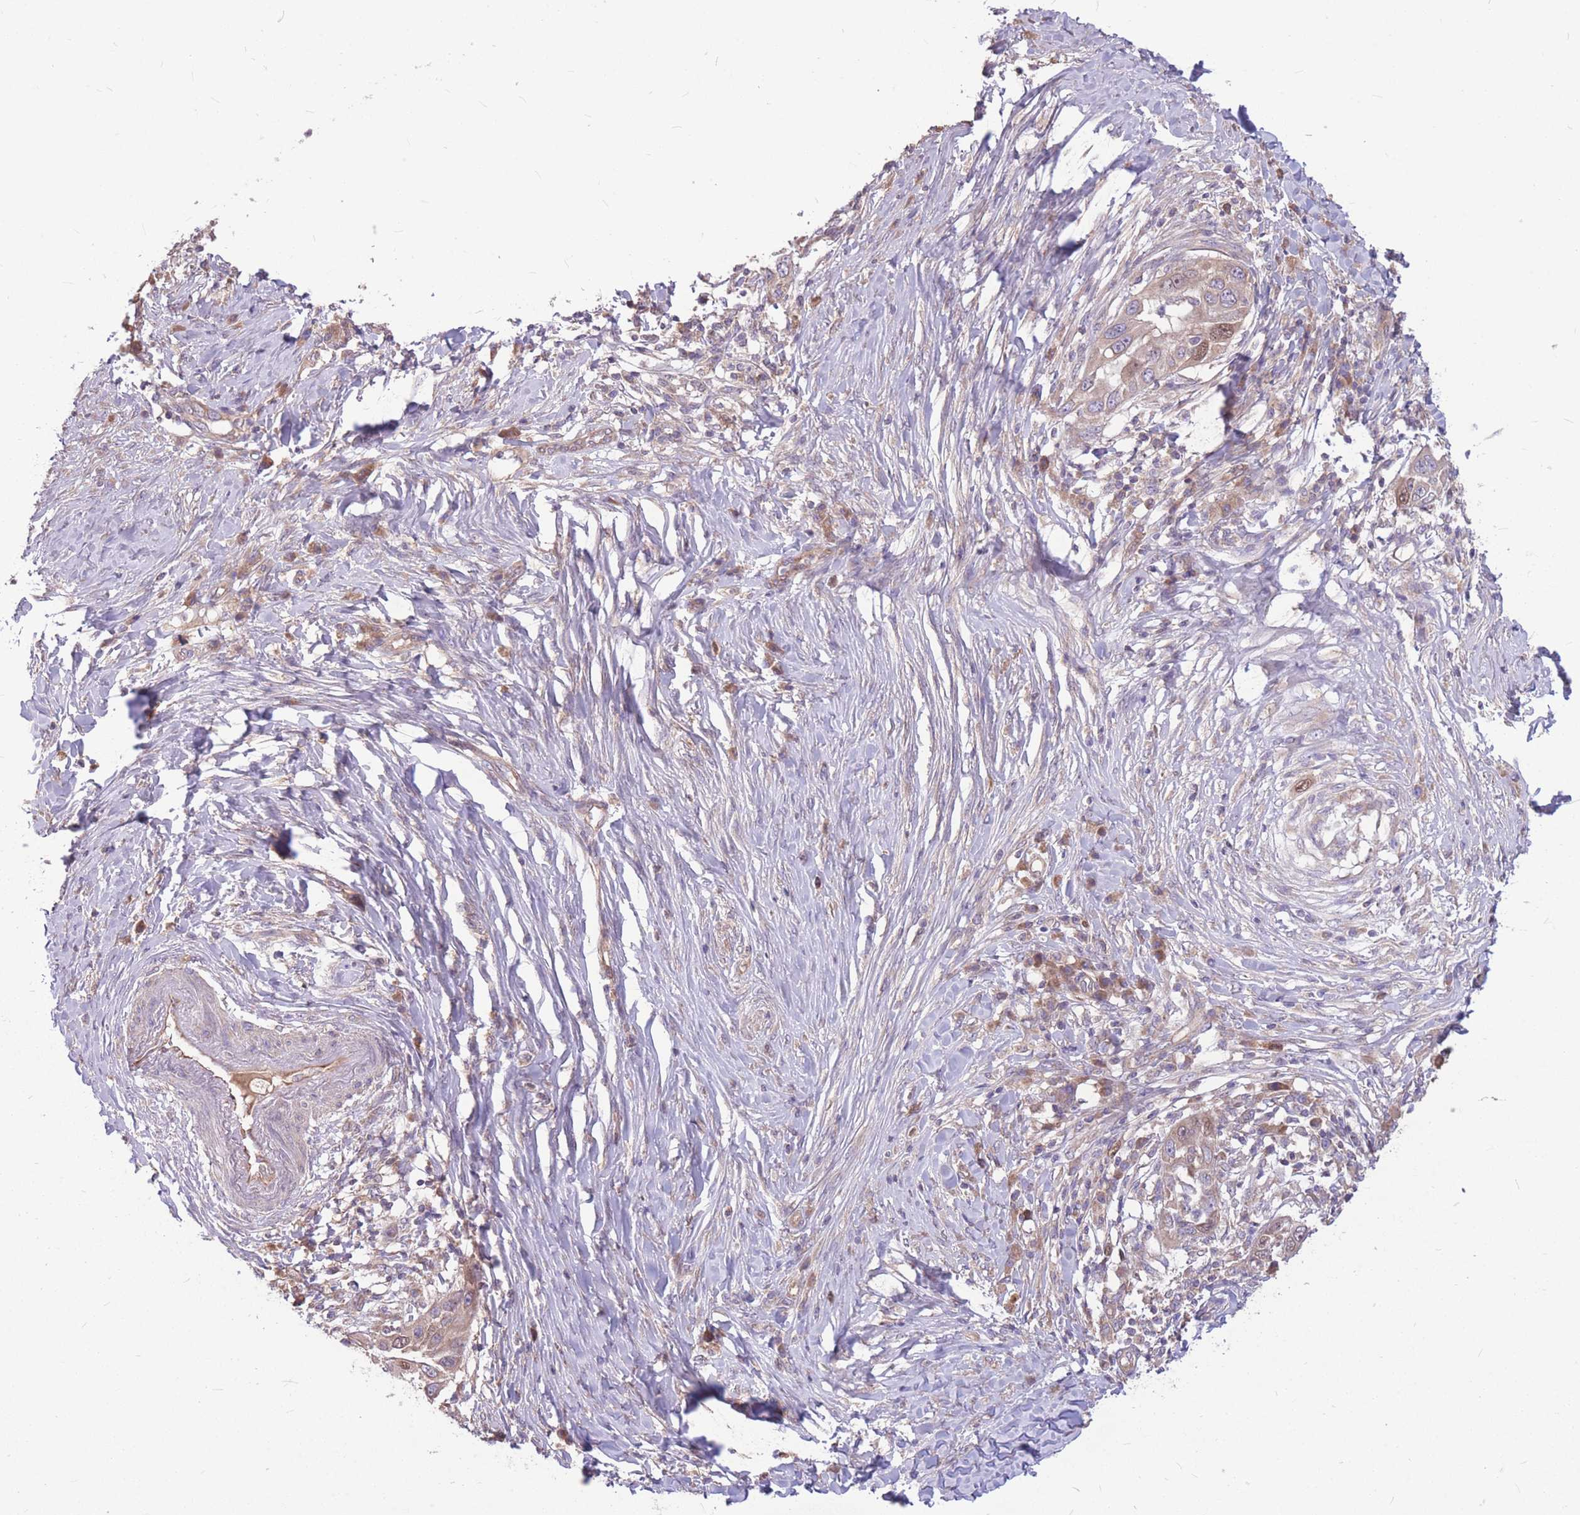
{"staining": {"intensity": "moderate", "quantity": "<25%", "location": "cytoplasmic/membranous,nuclear"}, "tissue": "skin cancer", "cell_type": "Tumor cells", "image_type": "cancer", "snomed": [{"axis": "morphology", "description": "Squamous cell carcinoma, NOS"}, {"axis": "topography", "description": "Skin"}], "caption": "Immunohistochemistry (IHC) micrograph of skin cancer stained for a protein (brown), which displays low levels of moderate cytoplasmic/membranous and nuclear positivity in approximately <25% of tumor cells.", "gene": "GMNN", "patient": {"sex": "female", "age": 44}}